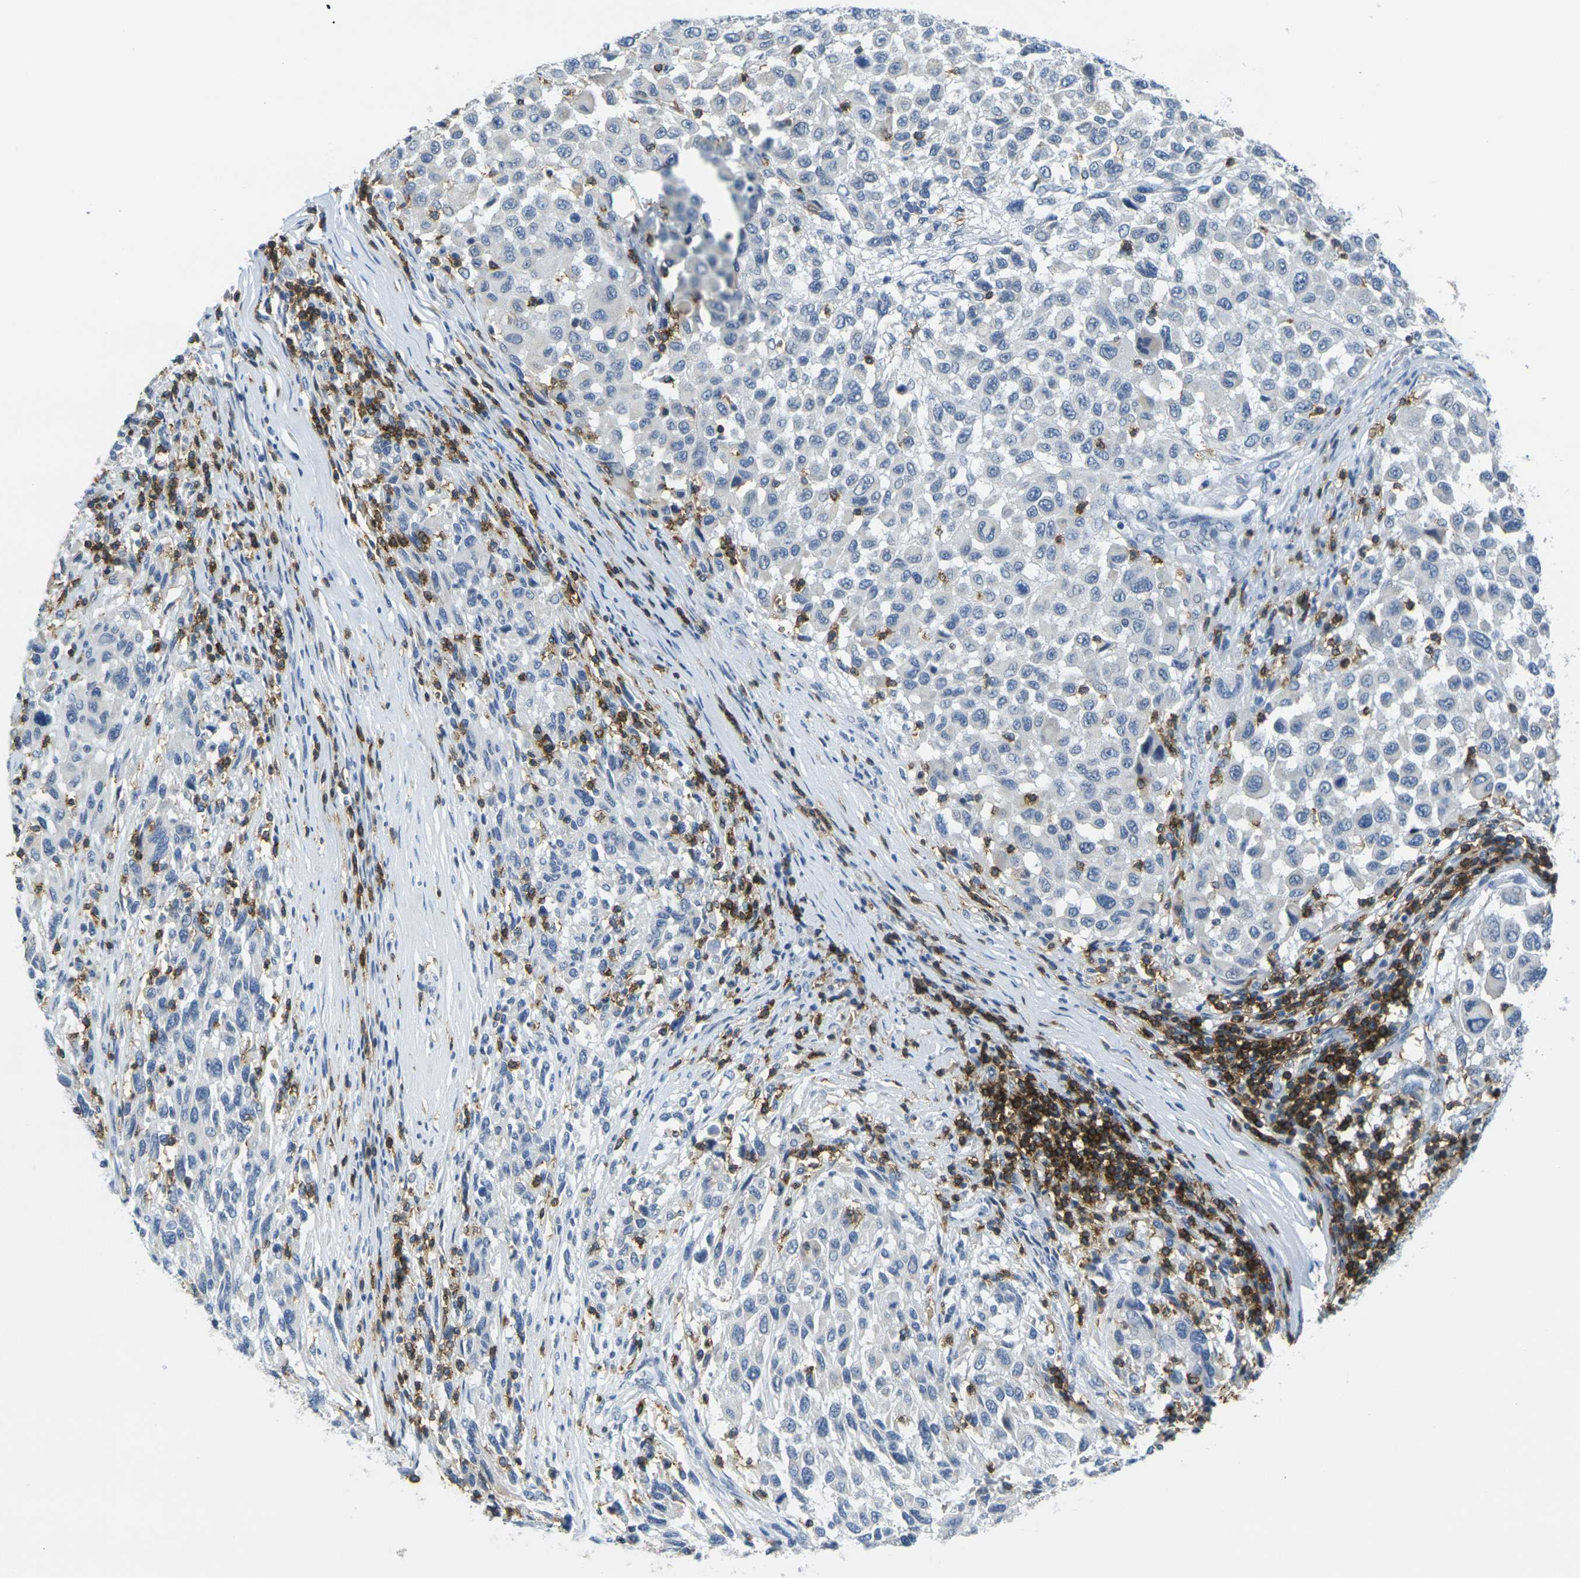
{"staining": {"intensity": "negative", "quantity": "none", "location": "none"}, "tissue": "melanoma", "cell_type": "Tumor cells", "image_type": "cancer", "snomed": [{"axis": "morphology", "description": "Malignant melanoma, Metastatic site"}, {"axis": "topography", "description": "Lymph node"}], "caption": "This is an IHC micrograph of human malignant melanoma (metastatic site). There is no staining in tumor cells.", "gene": "CD3D", "patient": {"sex": "male", "age": 61}}